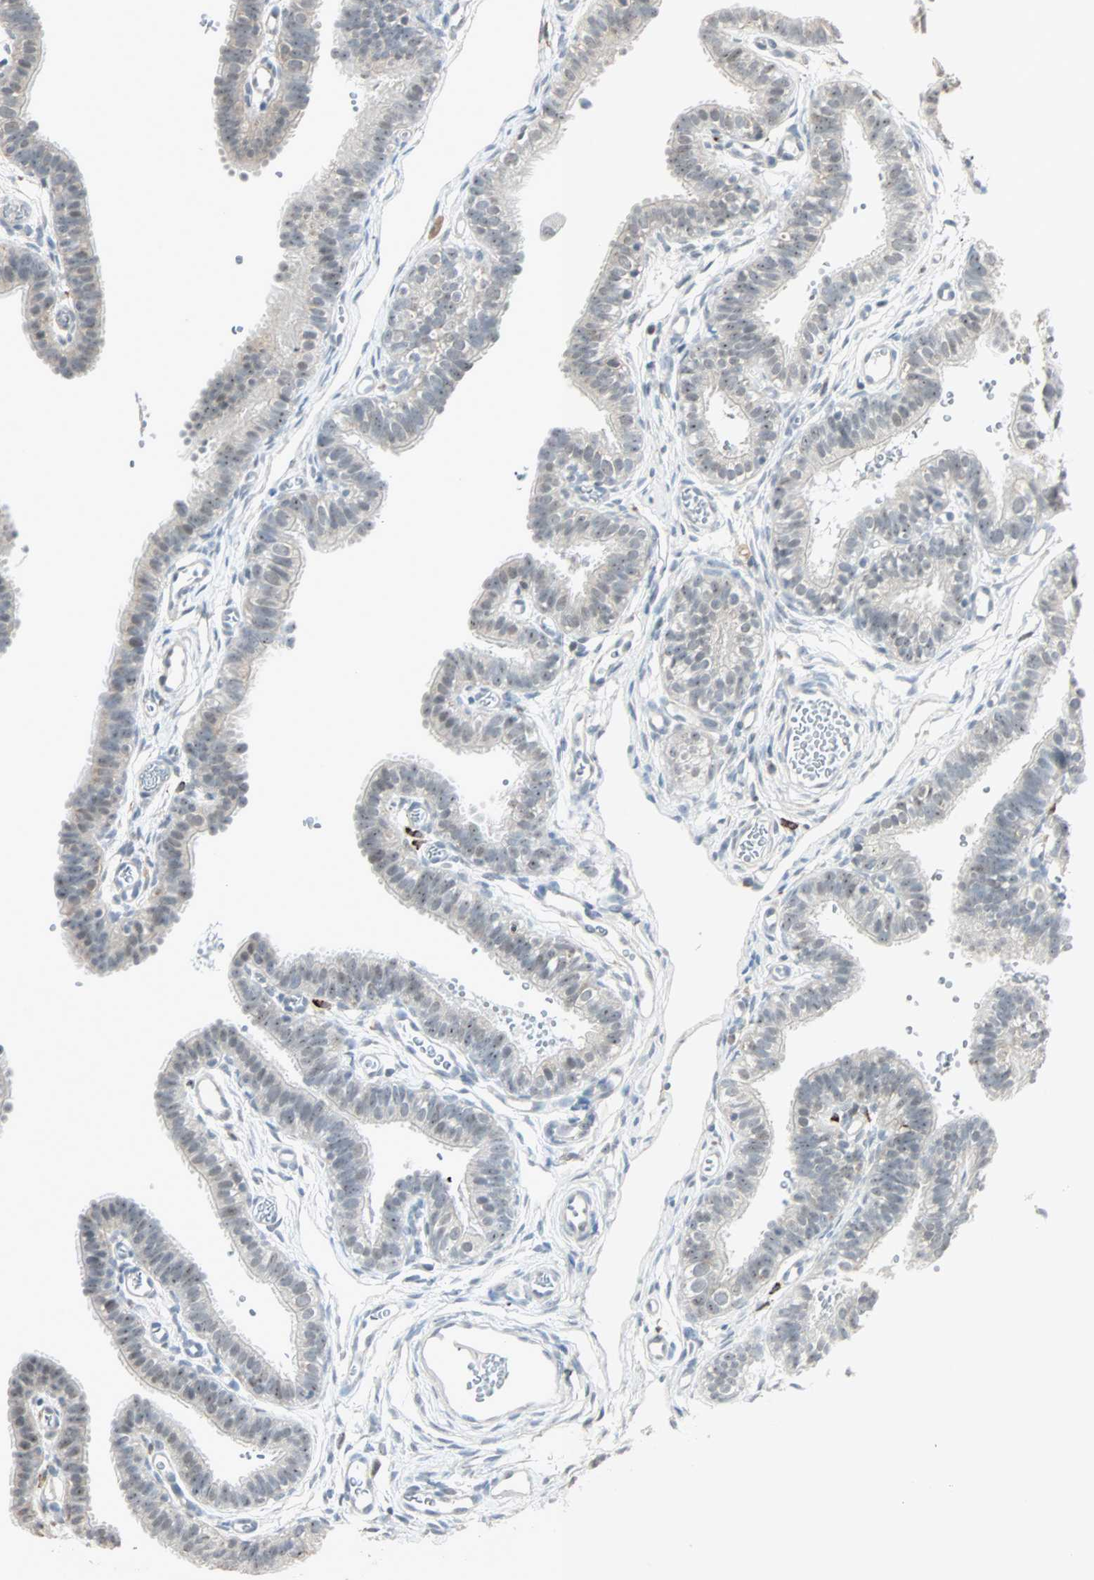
{"staining": {"intensity": "weak", "quantity": "25%-75%", "location": "cytoplasmic/membranous,nuclear"}, "tissue": "fallopian tube", "cell_type": "Glandular cells", "image_type": "normal", "snomed": [{"axis": "morphology", "description": "Normal tissue, NOS"}, {"axis": "topography", "description": "Fallopian tube"}, {"axis": "topography", "description": "Placenta"}], "caption": "Immunohistochemistry (IHC) staining of benign fallopian tube, which reveals low levels of weak cytoplasmic/membranous,nuclear positivity in about 25%-75% of glandular cells indicating weak cytoplasmic/membranous,nuclear protein staining. The staining was performed using DAB (brown) for protein detection and nuclei were counterstained in hematoxylin (blue).", "gene": "KDM4A", "patient": {"sex": "female", "age": 34}}